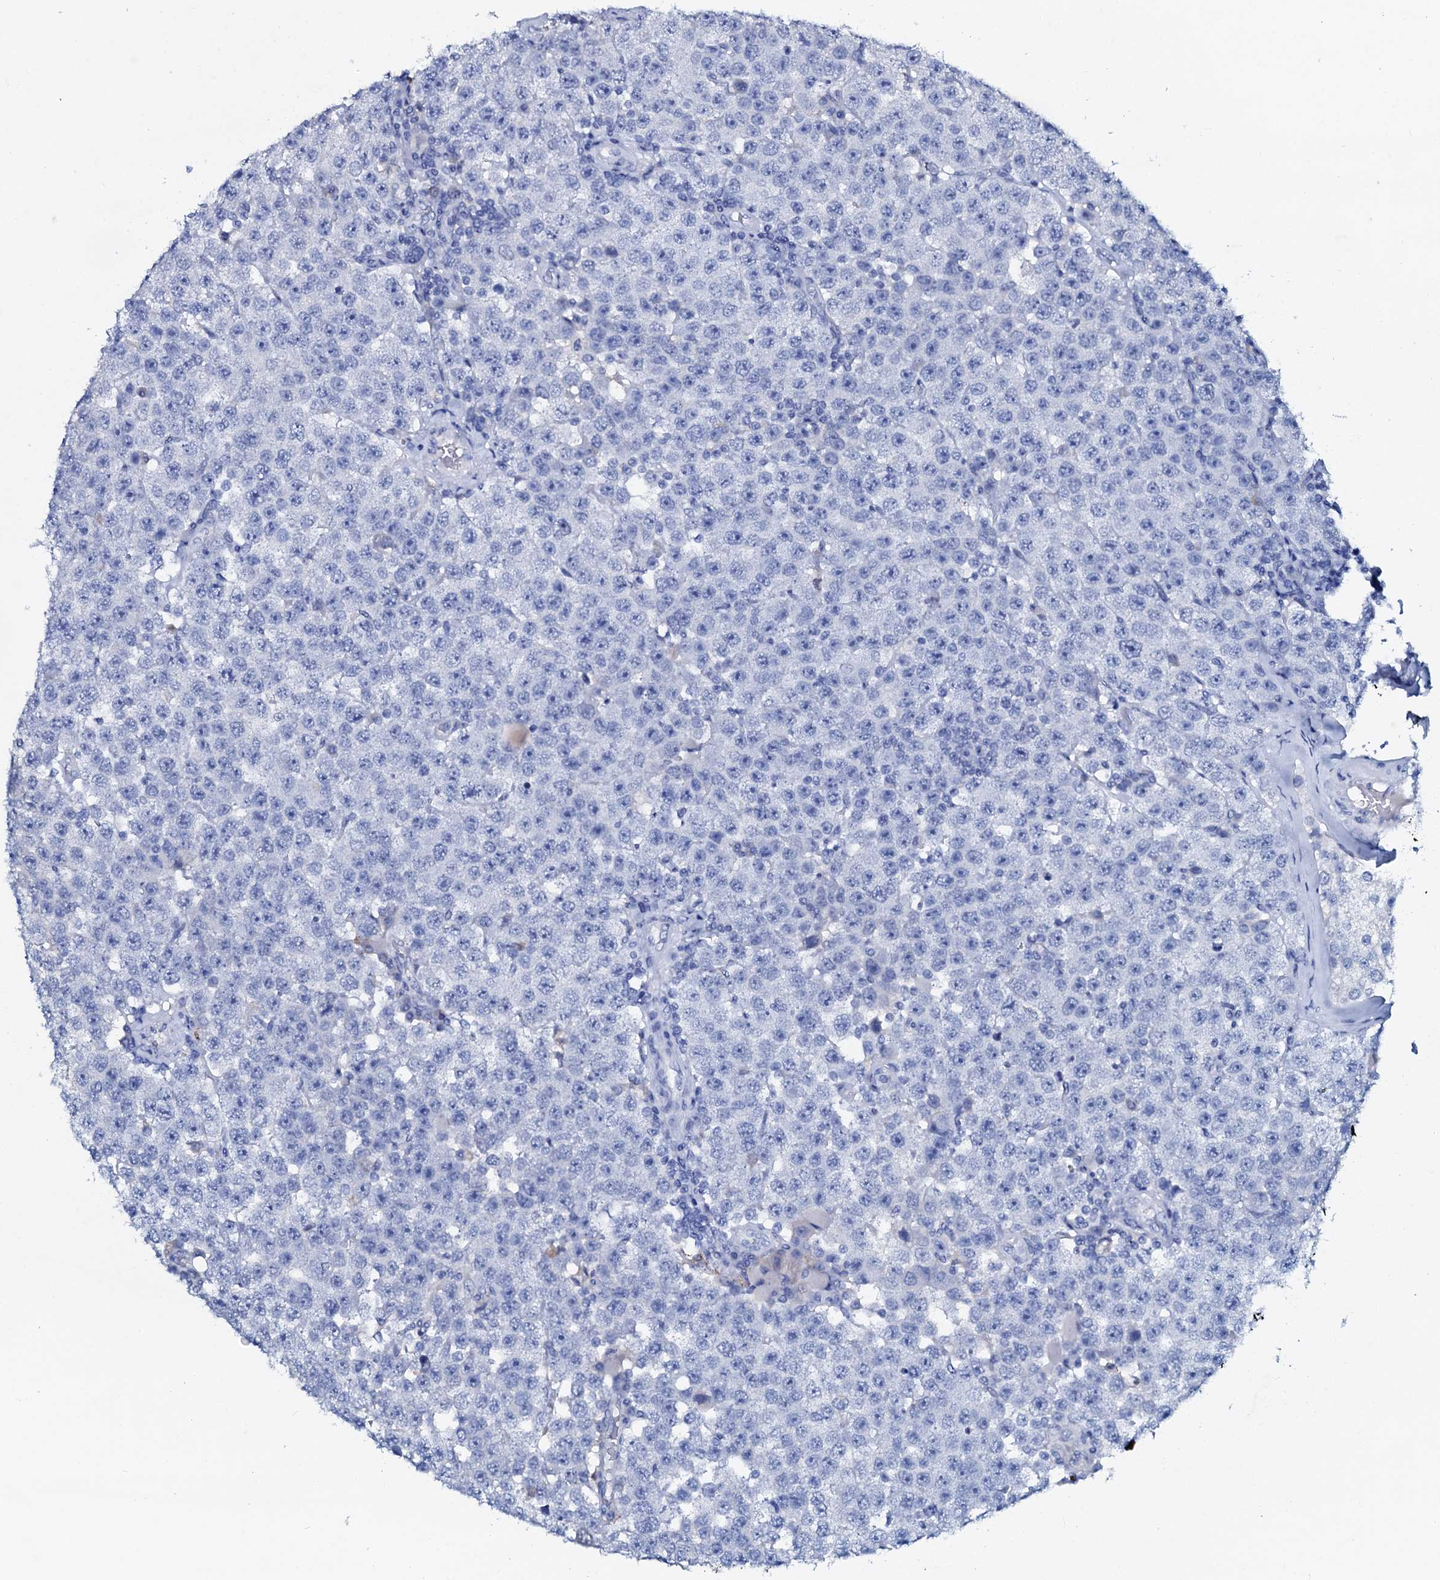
{"staining": {"intensity": "negative", "quantity": "none", "location": "none"}, "tissue": "testis cancer", "cell_type": "Tumor cells", "image_type": "cancer", "snomed": [{"axis": "morphology", "description": "Seminoma, NOS"}, {"axis": "topography", "description": "Testis"}], "caption": "Micrograph shows no significant protein staining in tumor cells of testis seminoma.", "gene": "AMER2", "patient": {"sex": "male", "age": 28}}